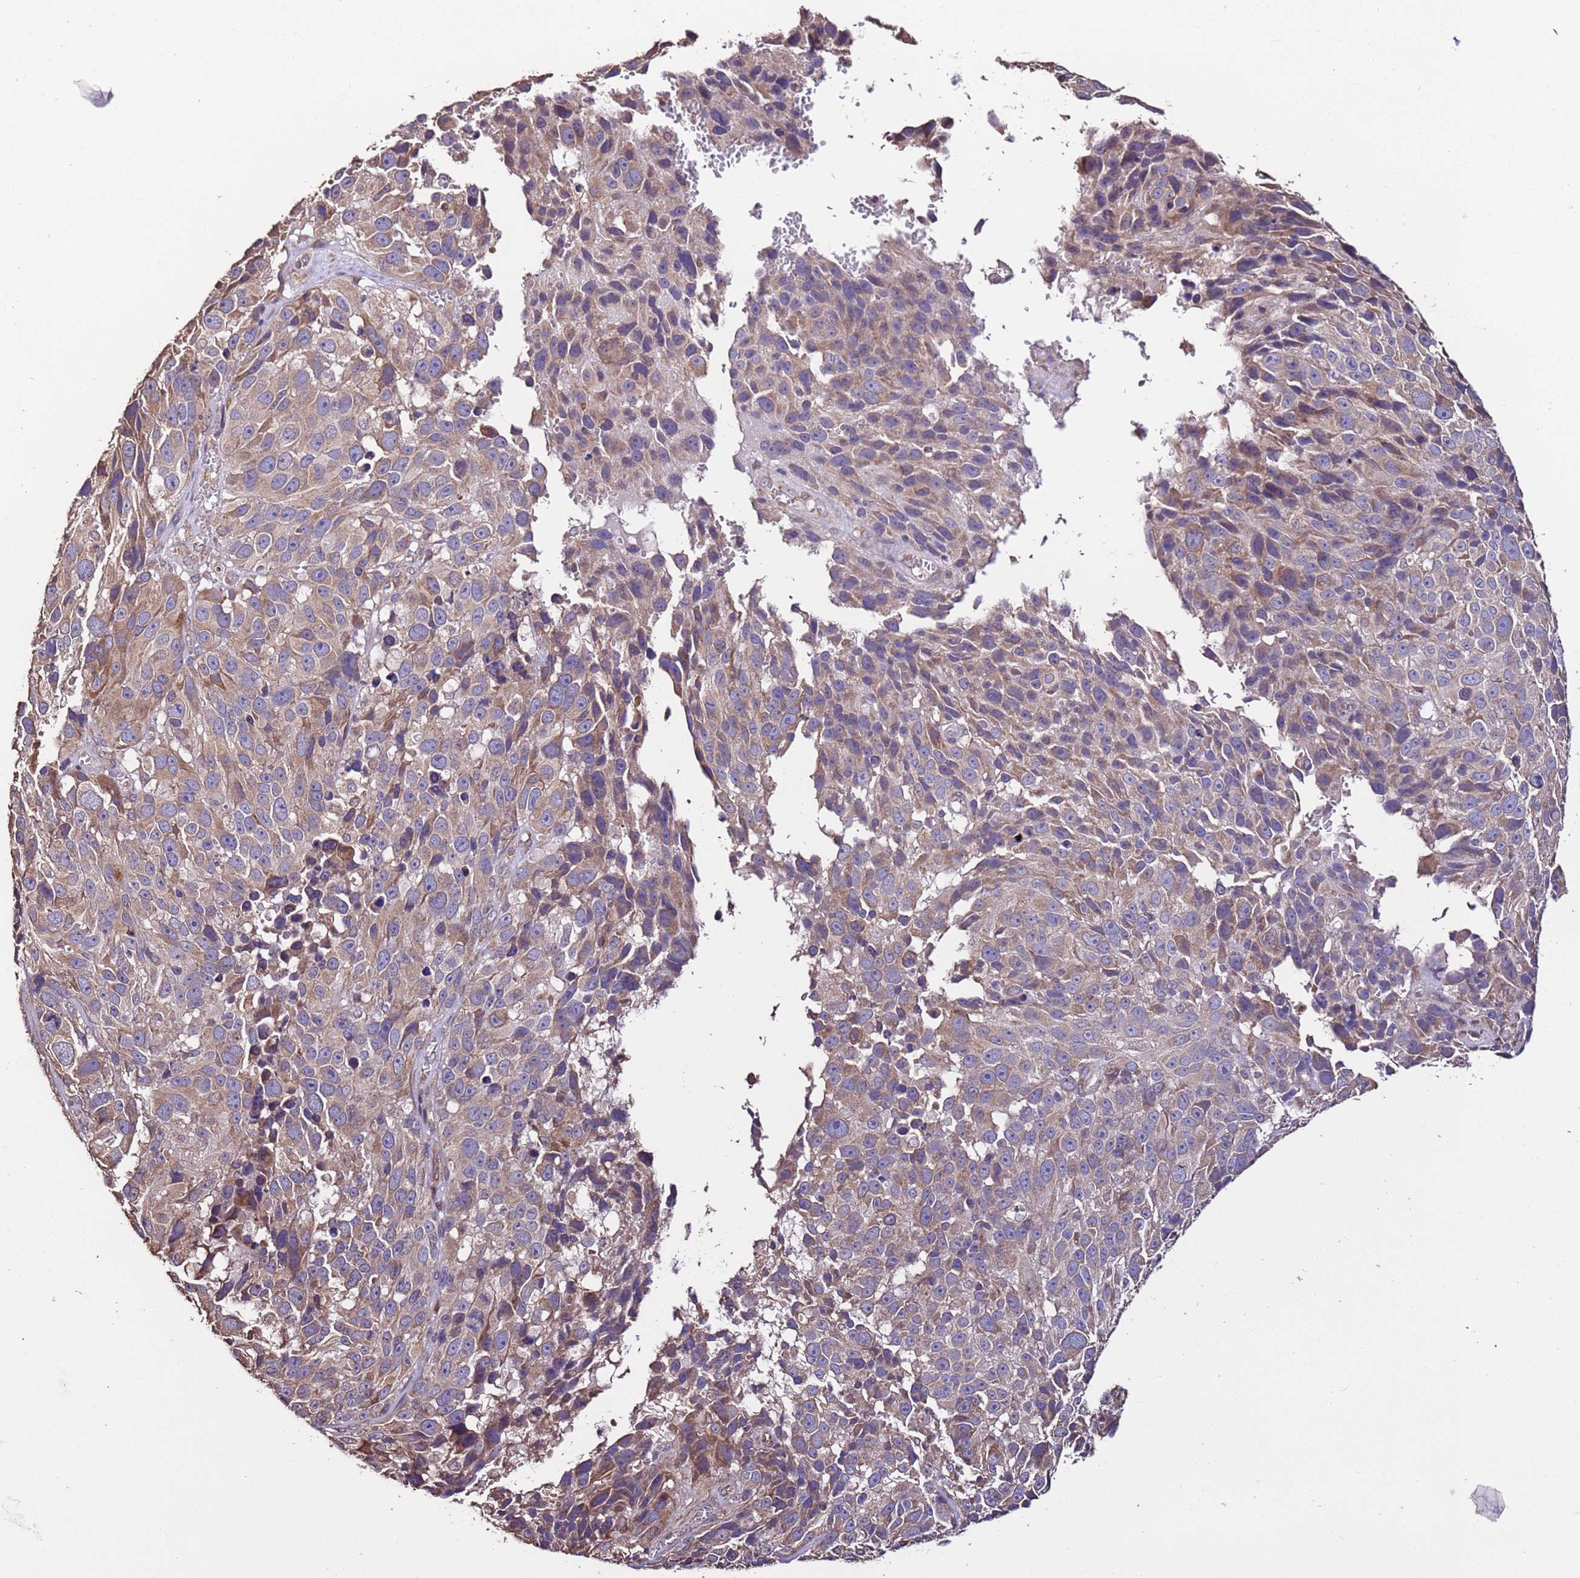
{"staining": {"intensity": "moderate", "quantity": "25%-75%", "location": "cytoplasmic/membranous"}, "tissue": "melanoma", "cell_type": "Tumor cells", "image_type": "cancer", "snomed": [{"axis": "morphology", "description": "Malignant melanoma, NOS"}, {"axis": "topography", "description": "Skin"}], "caption": "There is medium levels of moderate cytoplasmic/membranous expression in tumor cells of melanoma, as demonstrated by immunohistochemical staining (brown color).", "gene": "SLC41A3", "patient": {"sex": "male", "age": 84}}